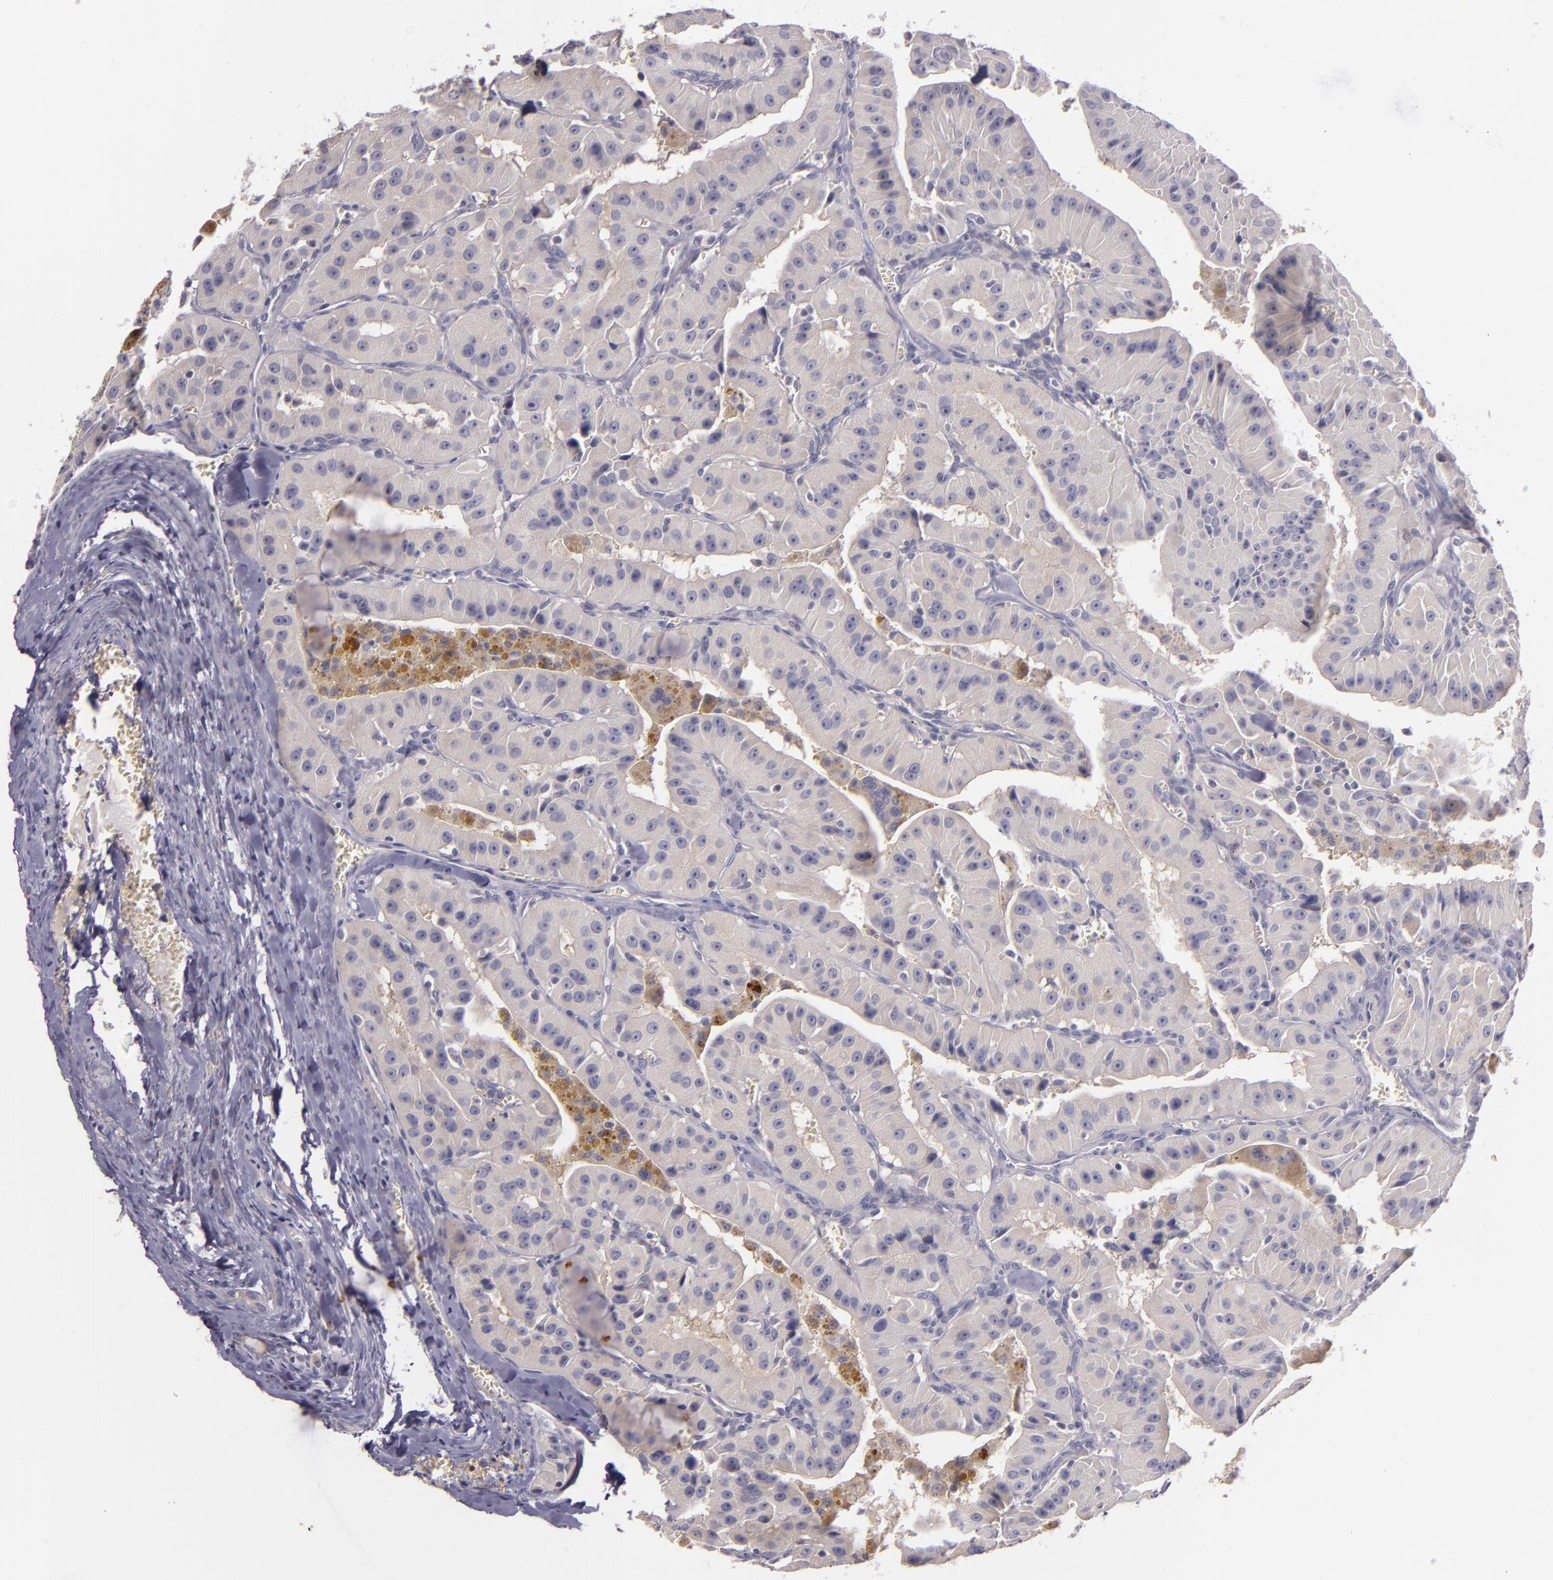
{"staining": {"intensity": "negative", "quantity": "none", "location": "none"}, "tissue": "thyroid cancer", "cell_type": "Tumor cells", "image_type": "cancer", "snomed": [{"axis": "morphology", "description": "Carcinoma, NOS"}, {"axis": "topography", "description": "Thyroid gland"}], "caption": "Tumor cells are negative for protein expression in human thyroid cancer (carcinoma).", "gene": "RALGAPA1", "patient": {"sex": "male", "age": 76}}